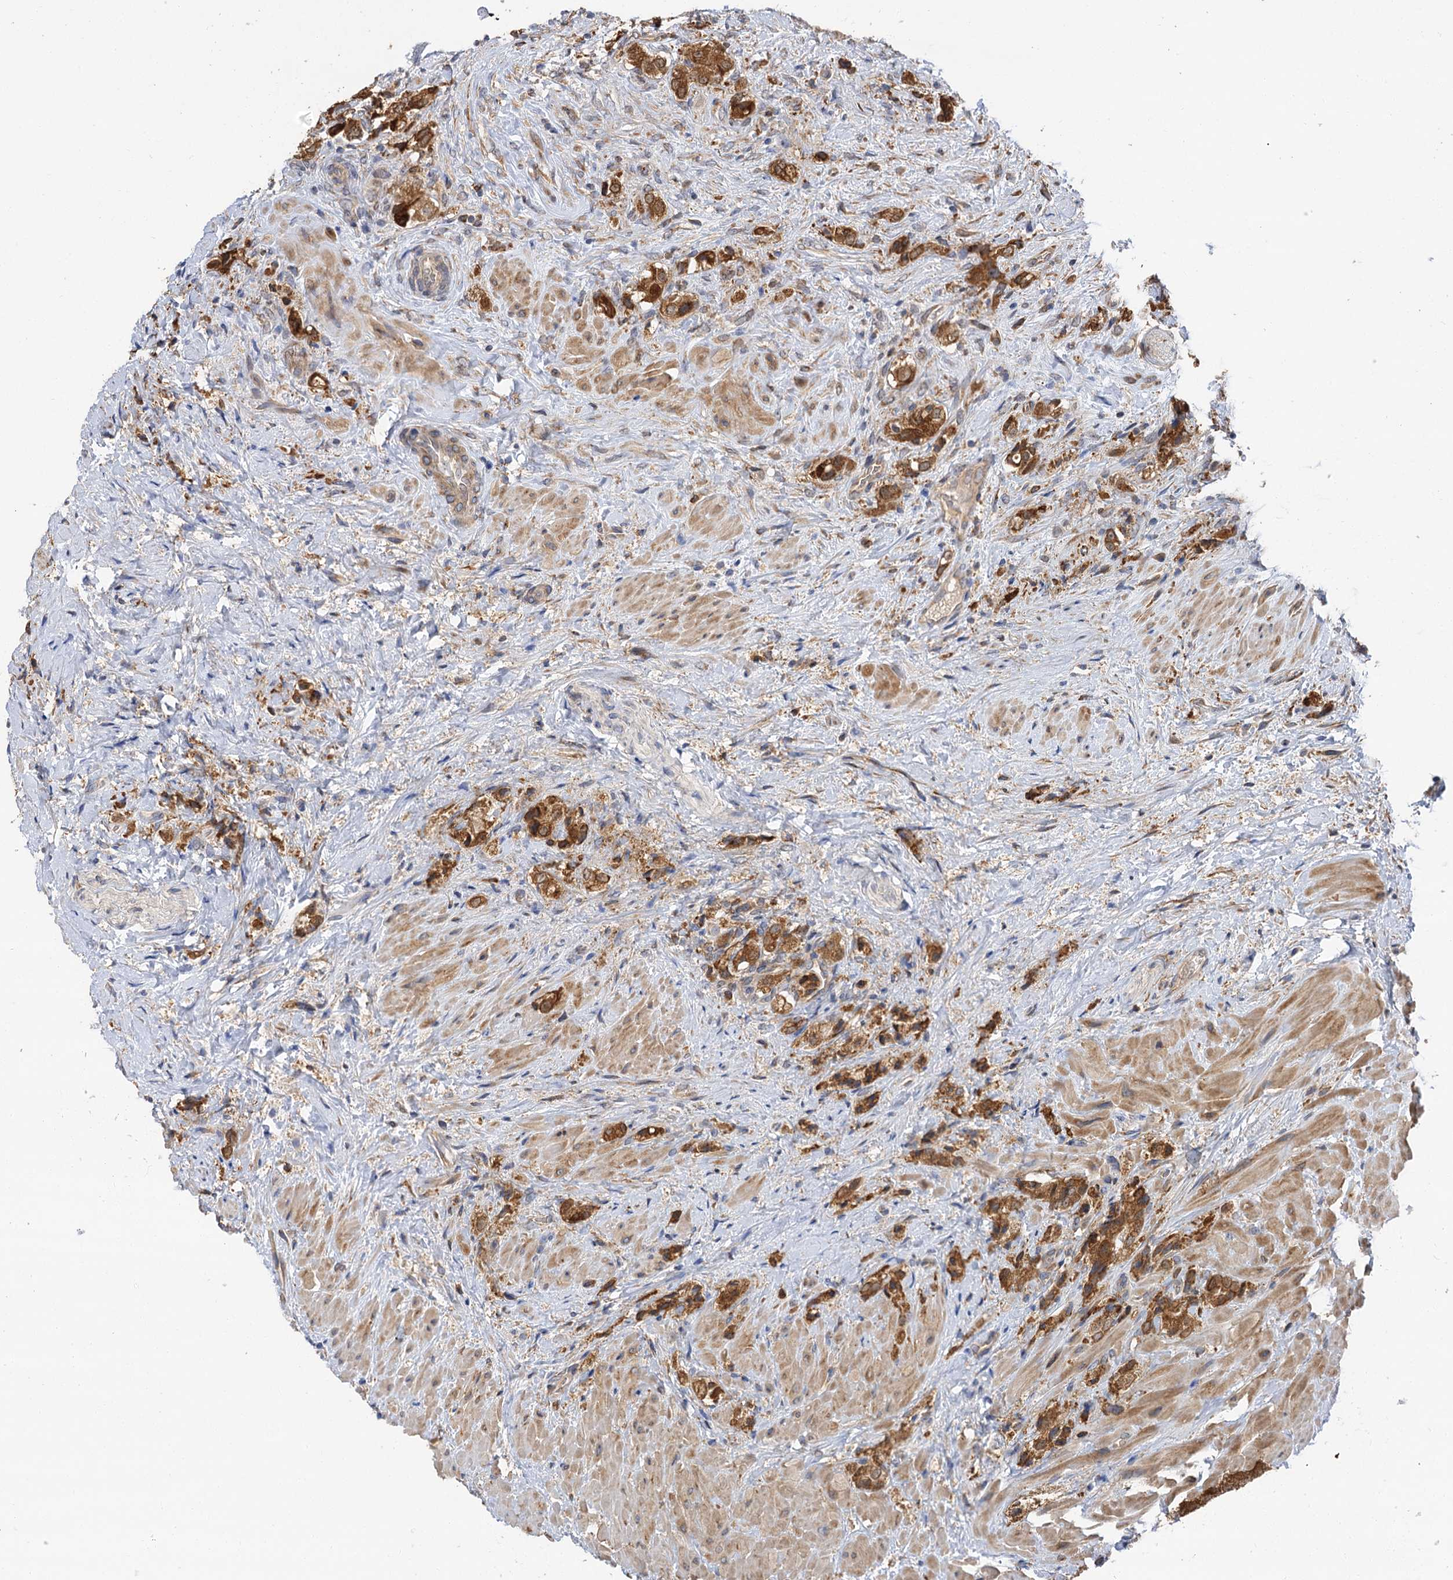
{"staining": {"intensity": "strong", "quantity": ">75%", "location": "cytoplasmic/membranous"}, "tissue": "prostate cancer", "cell_type": "Tumor cells", "image_type": "cancer", "snomed": [{"axis": "morphology", "description": "Adenocarcinoma, High grade"}, {"axis": "topography", "description": "Prostate"}], "caption": "Protein analysis of prostate adenocarcinoma (high-grade) tissue exhibits strong cytoplasmic/membranous positivity in approximately >75% of tumor cells.", "gene": "PPIP5K2", "patient": {"sex": "male", "age": 65}}